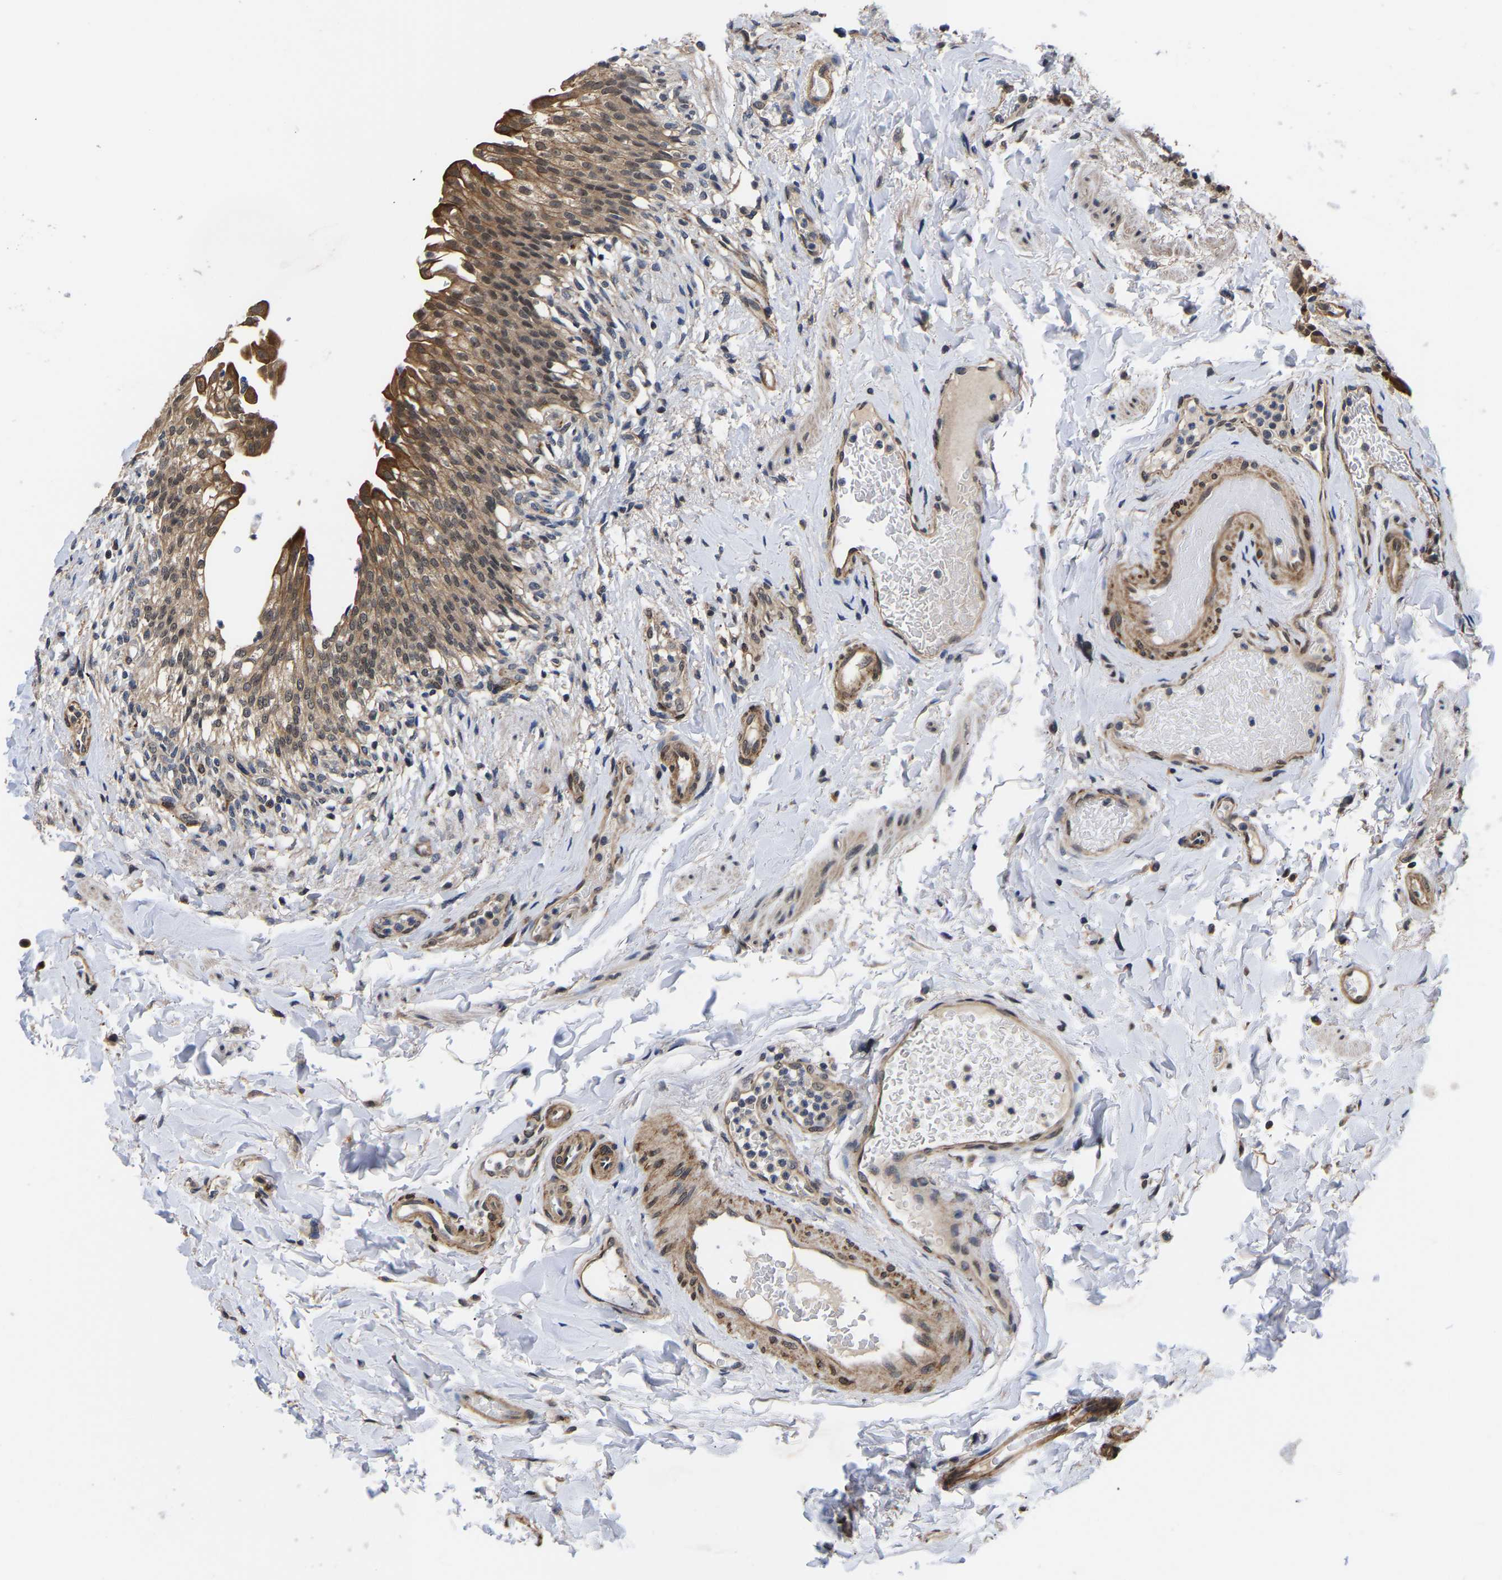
{"staining": {"intensity": "moderate", "quantity": ">75%", "location": "cytoplasmic/membranous,nuclear"}, "tissue": "urinary bladder", "cell_type": "Urothelial cells", "image_type": "normal", "snomed": [{"axis": "morphology", "description": "Normal tissue, NOS"}, {"axis": "topography", "description": "Urinary bladder"}], "caption": "Unremarkable urinary bladder exhibits moderate cytoplasmic/membranous,nuclear expression in approximately >75% of urothelial cells The staining is performed using DAB brown chromogen to label protein expression. The nuclei are counter-stained blue using hematoxylin..", "gene": "METTL16", "patient": {"sex": "female", "age": 60}}